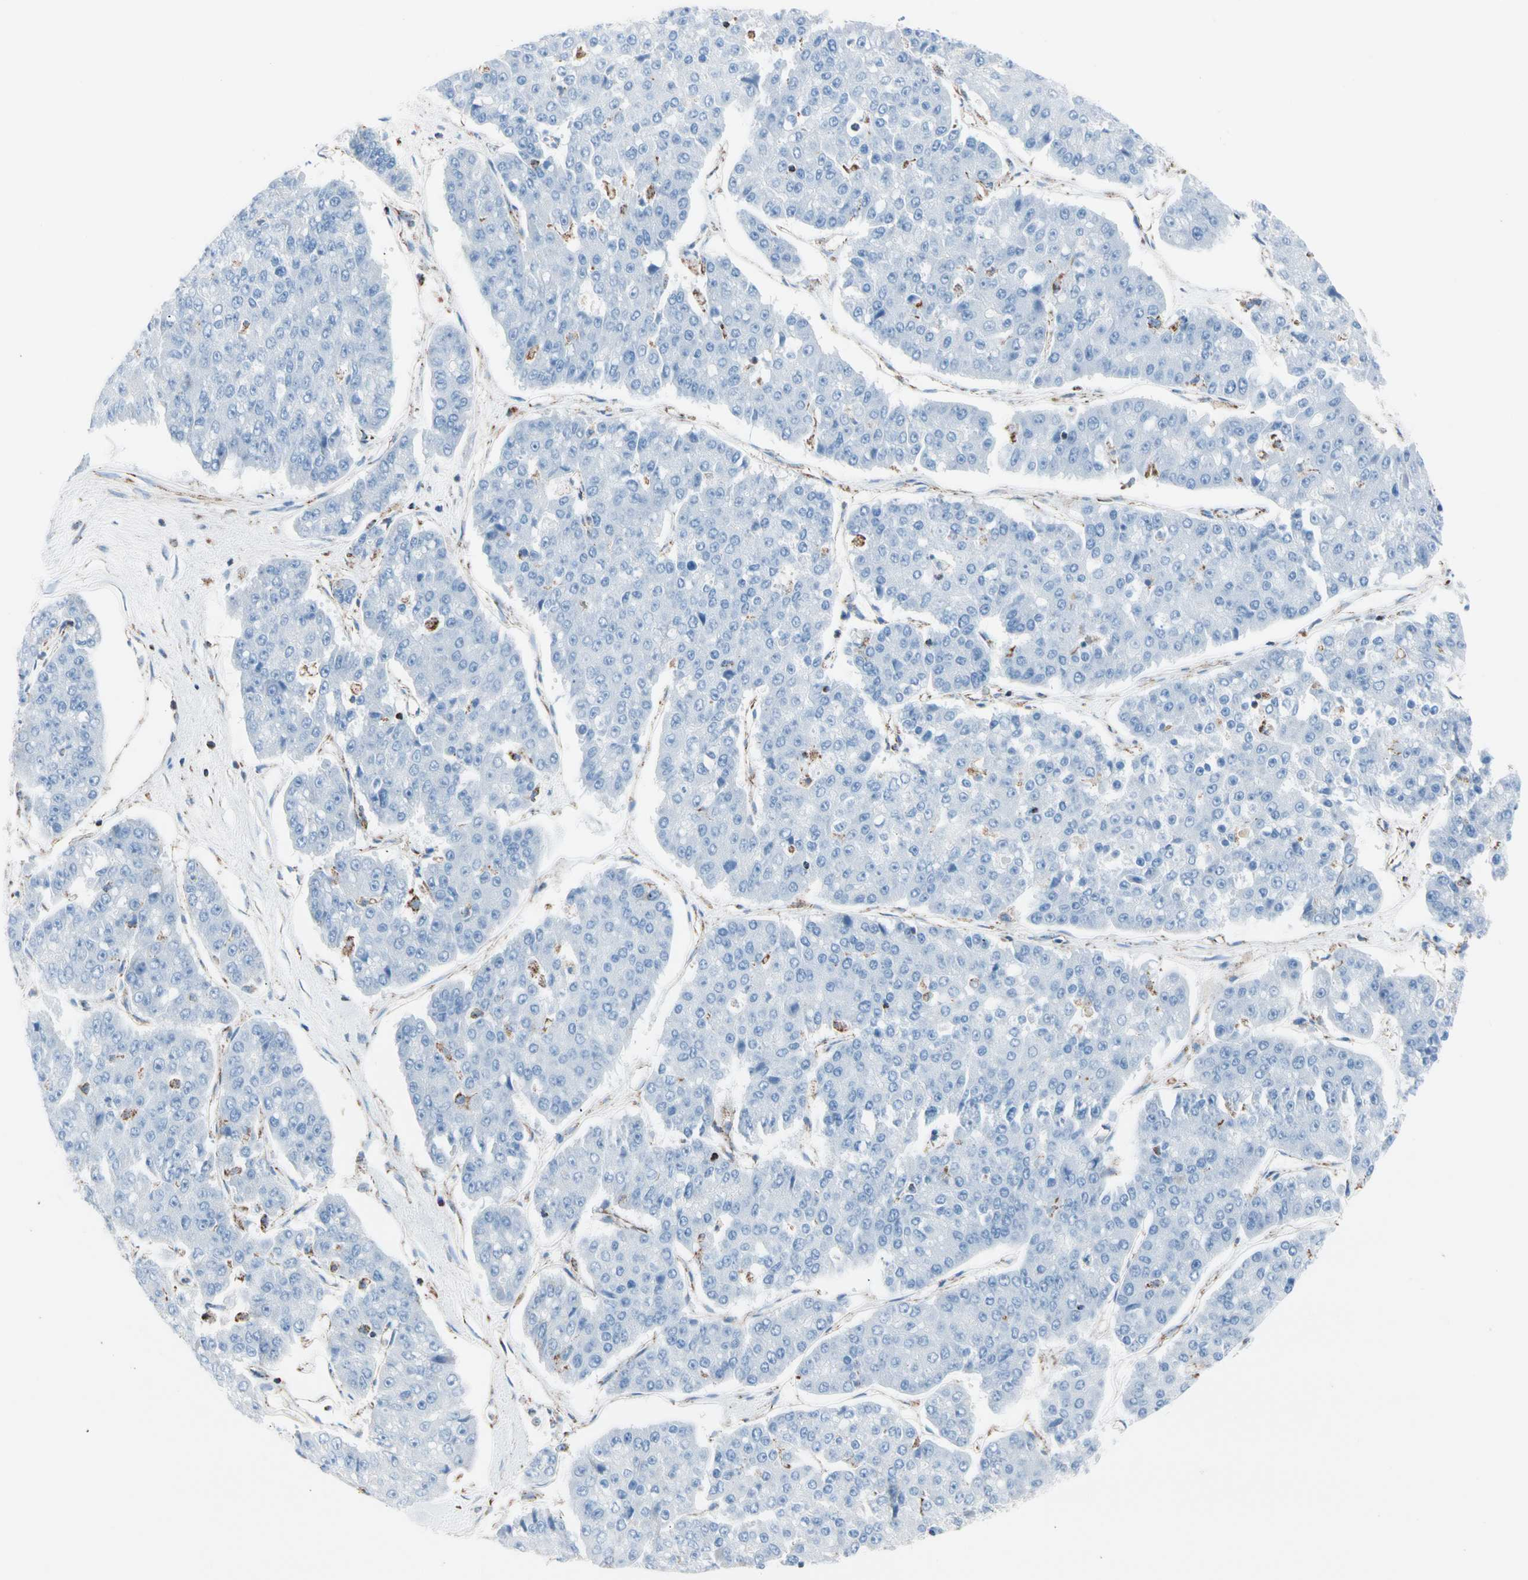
{"staining": {"intensity": "negative", "quantity": "none", "location": "none"}, "tissue": "pancreatic cancer", "cell_type": "Tumor cells", "image_type": "cancer", "snomed": [{"axis": "morphology", "description": "Adenocarcinoma, NOS"}, {"axis": "topography", "description": "Pancreas"}], "caption": "Tumor cells show no significant expression in pancreatic cancer (adenocarcinoma).", "gene": "HK1", "patient": {"sex": "male", "age": 50}}